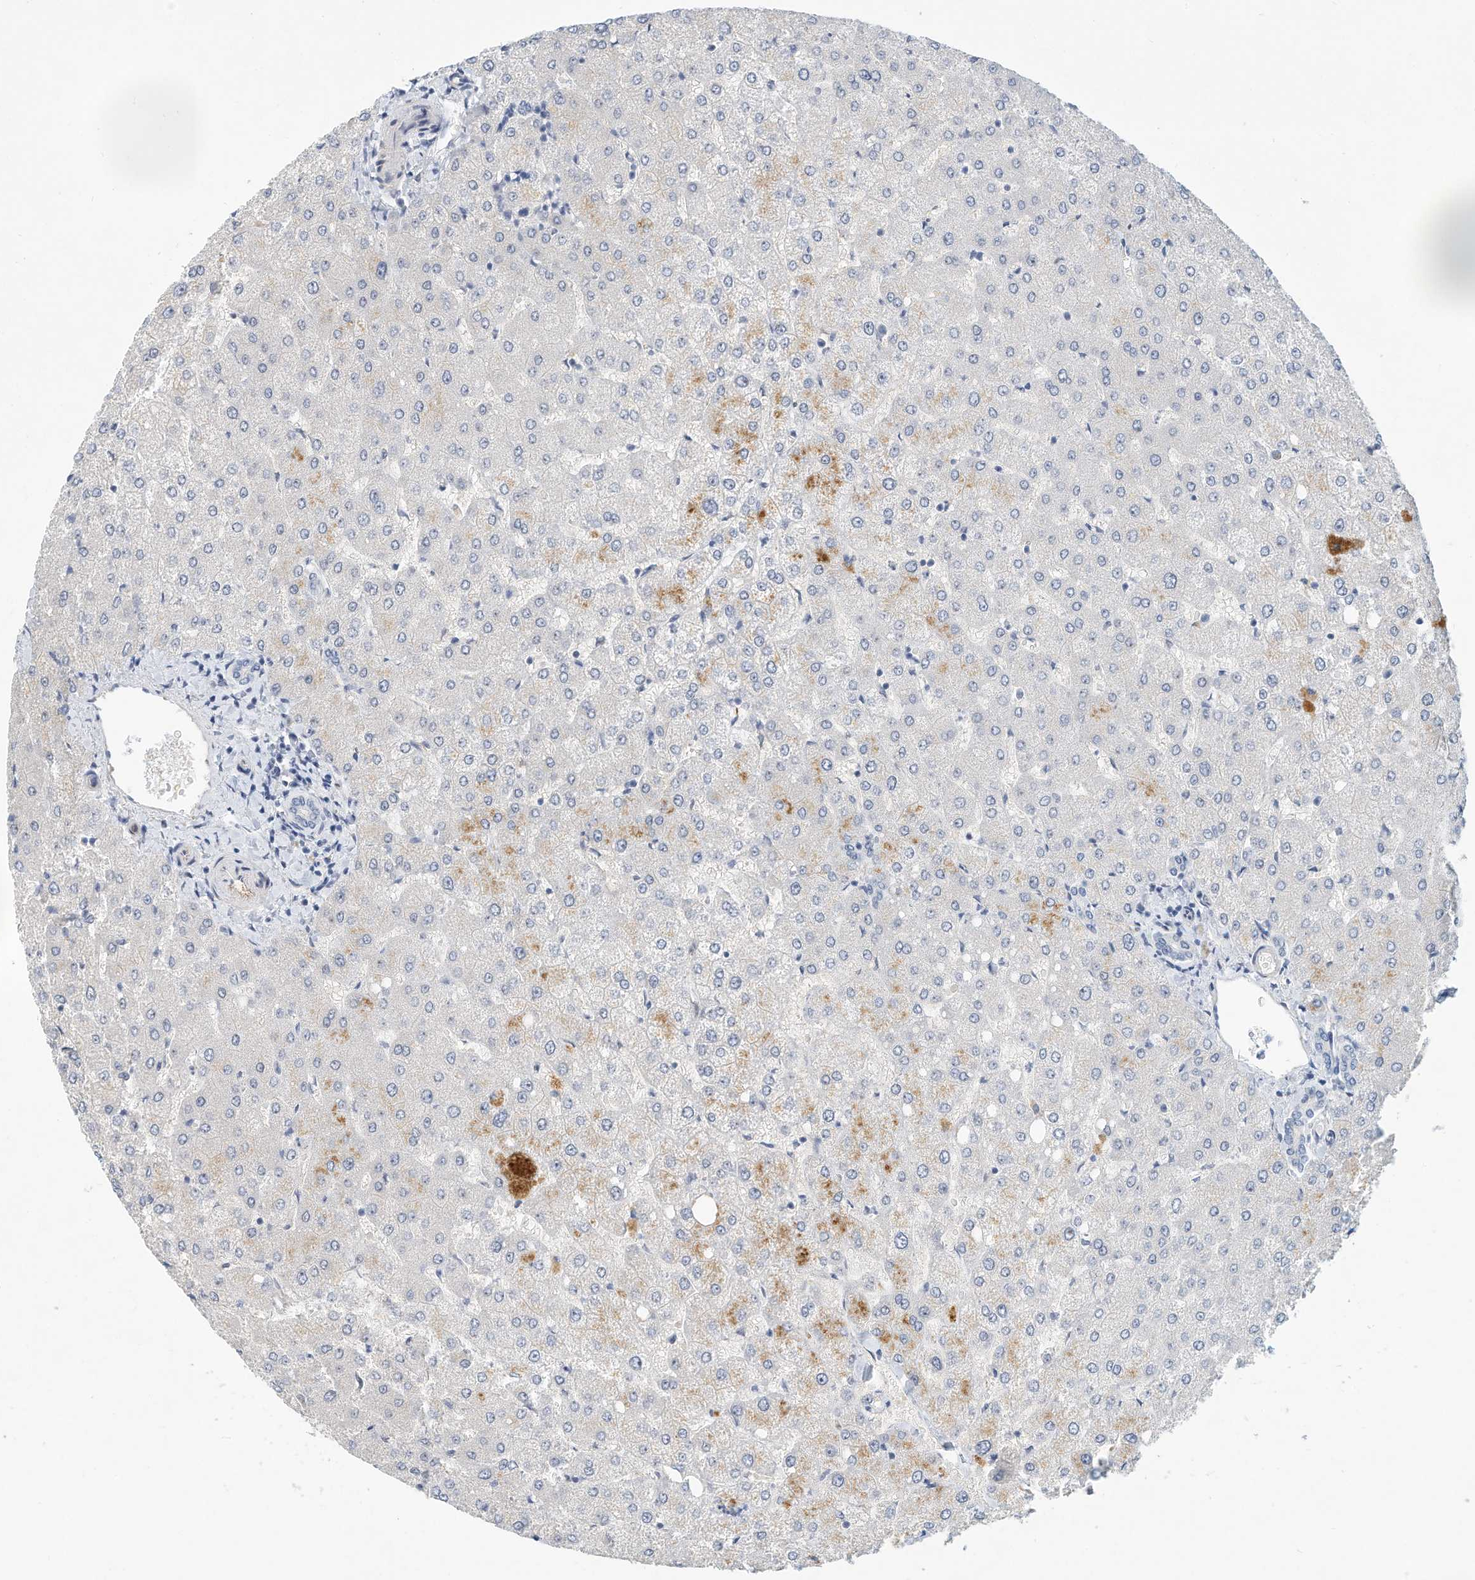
{"staining": {"intensity": "negative", "quantity": "none", "location": "none"}, "tissue": "liver", "cell_type": "Cholangiocytes", "image_type": "normal", "snomed": [{"axis": "morphology", "description": "Normal tissue, NOS"}, {"axis": "topography", "description": "Liver"}], "caption": "Immunohistochemistry (IHC) image of benign liver: human liver stained with DAB reveals no significant protein positivity in cholangiocytes.", "gene": "ARHGAP28", "patient": {"sex": "female", "age": 54}}